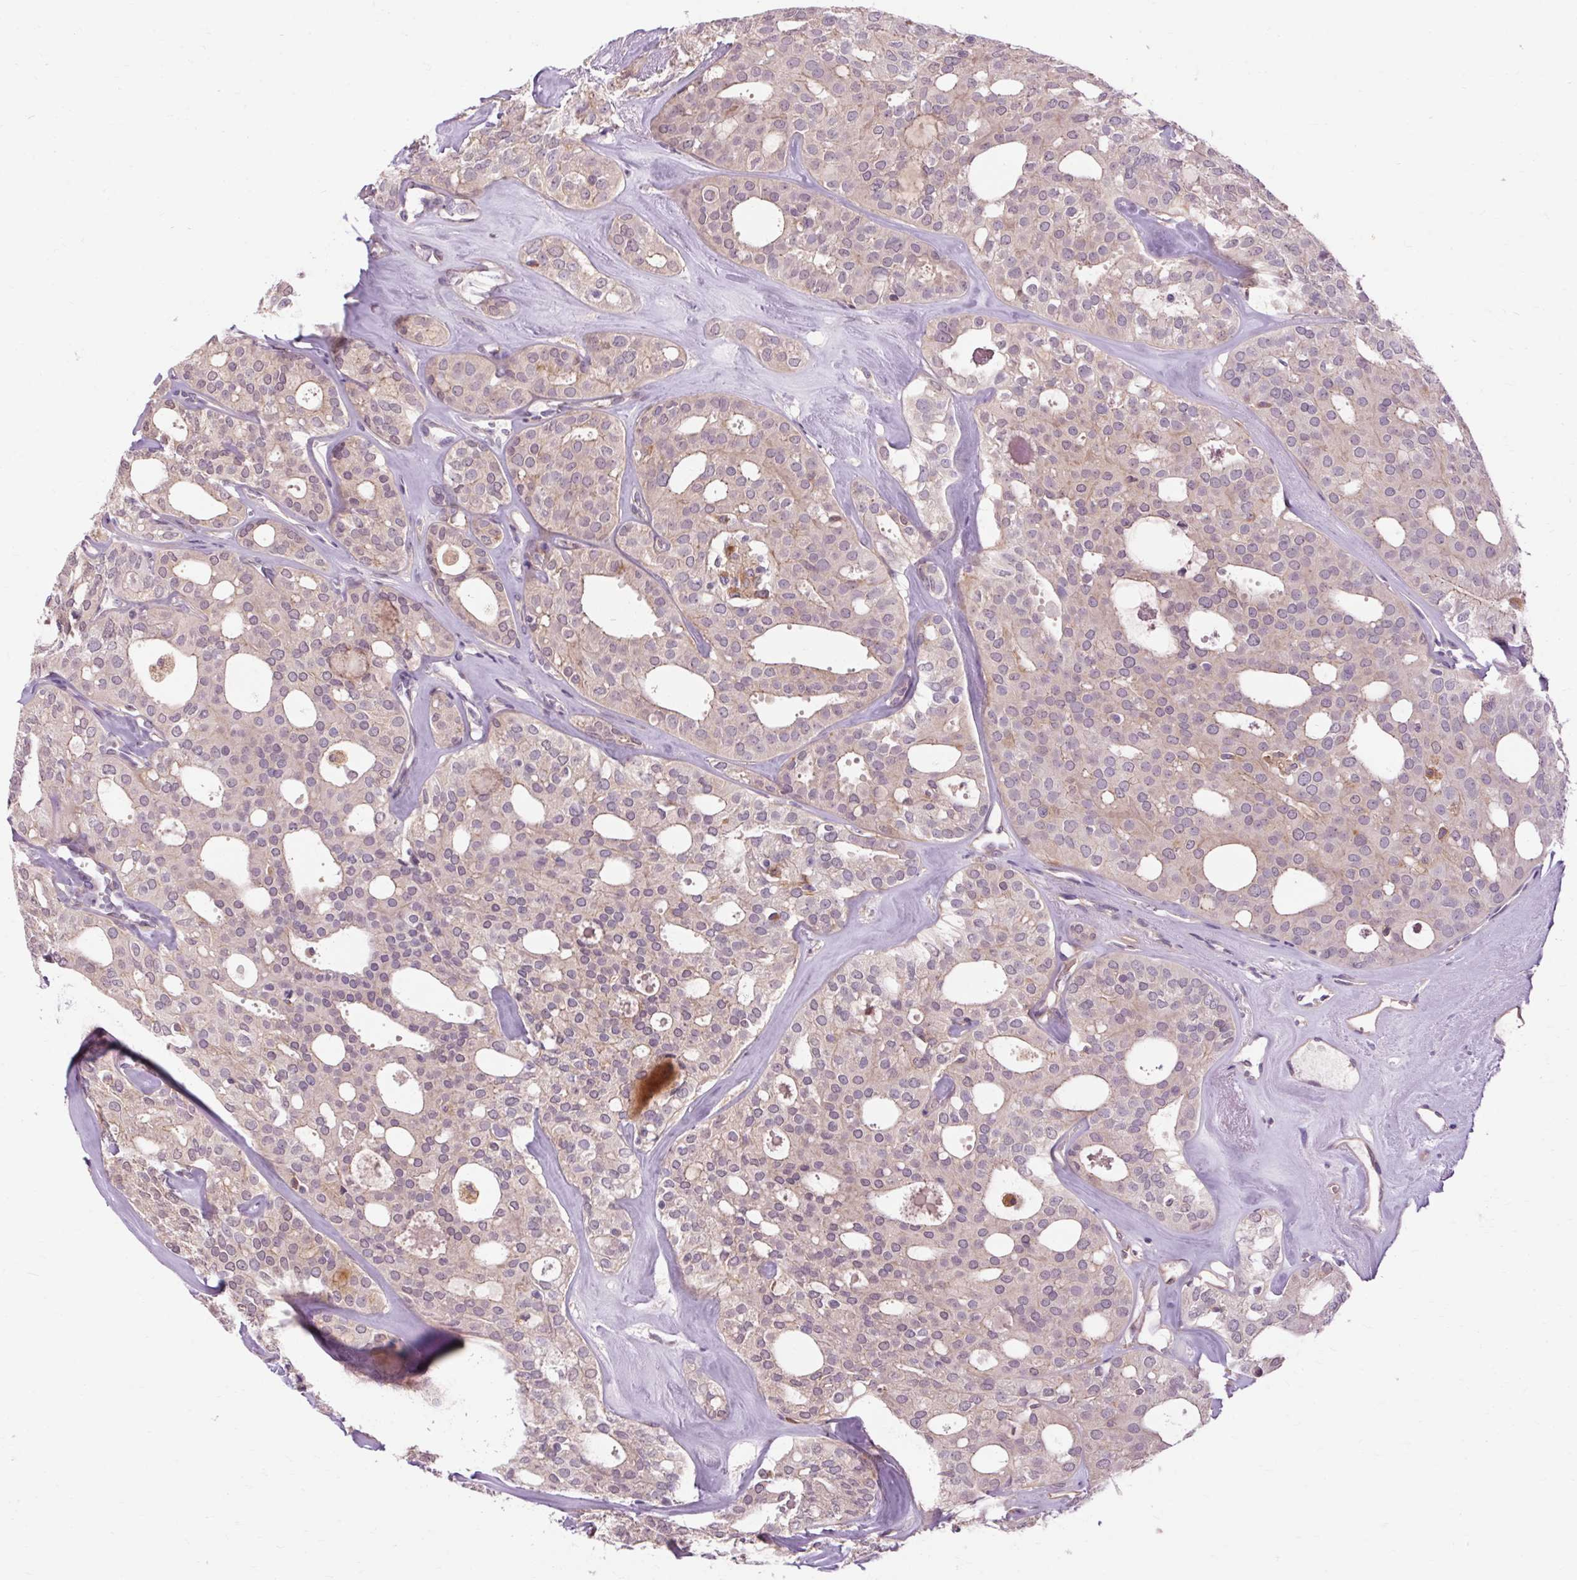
{"staining": {"intensity": "weak", "quantity": "25%-75%", "location": "cytoplasmic/membranous"}, "tissue": "thyroid cancer", "cell_type": "Tumor cells", "image_type": "cancer", "snomed": [{"axis": "morphology", "description": "Follicular adenoma carcinoma, NOS"}, {"axis": "topography", "description": "Thyroid gland"}], "caption": "An image of follicular adenoma carcinoma (thyroid) stained for a protein demonstrates weak cytoplasmic/membranous brown staining in tumor cells.", "gene": "TM6SF1", "patient": {"sex": "male", "age": 75}}